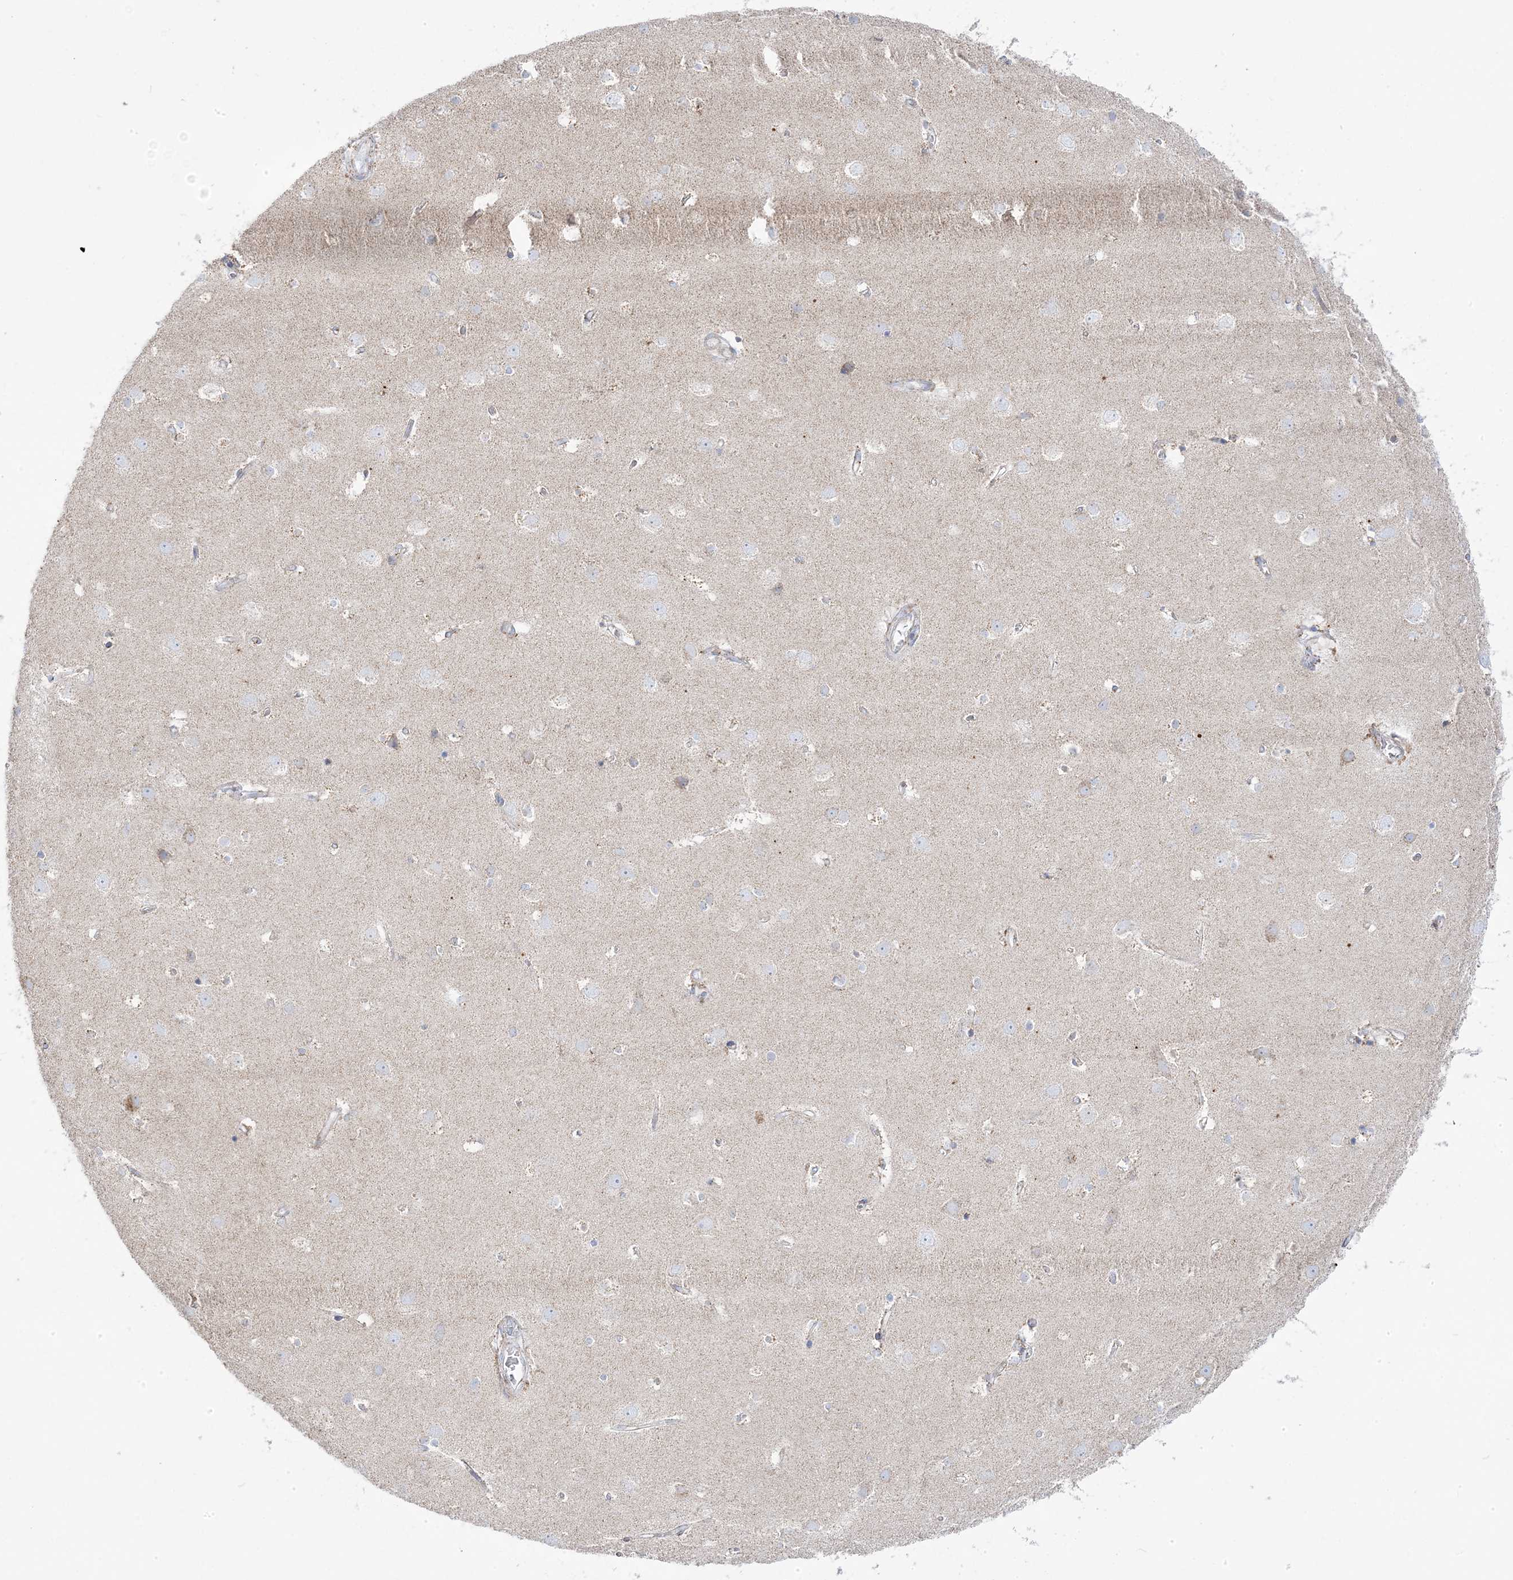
{"staining": {"intensity": "weak", "quantity": ">75%", "location": "cytoplasmic/membranous"}, "tissue": "cerebral cortex", "cell_type": "Endothelial cells", "image_type": "normal", "snomed": [{"axis": "morphology", "description": "Normal tissue, NOS"}, {"axis": "topography", "description": "Cerebral cortex"}], "caption": "Normal cerebral cortex was stained to show a protein in brown. There is low levels of weak cytoplasmic/membranous staining in about >75% of endothelial cells.", "gene": "PCCB", "patient": {"sex": "male", "age": 54}}